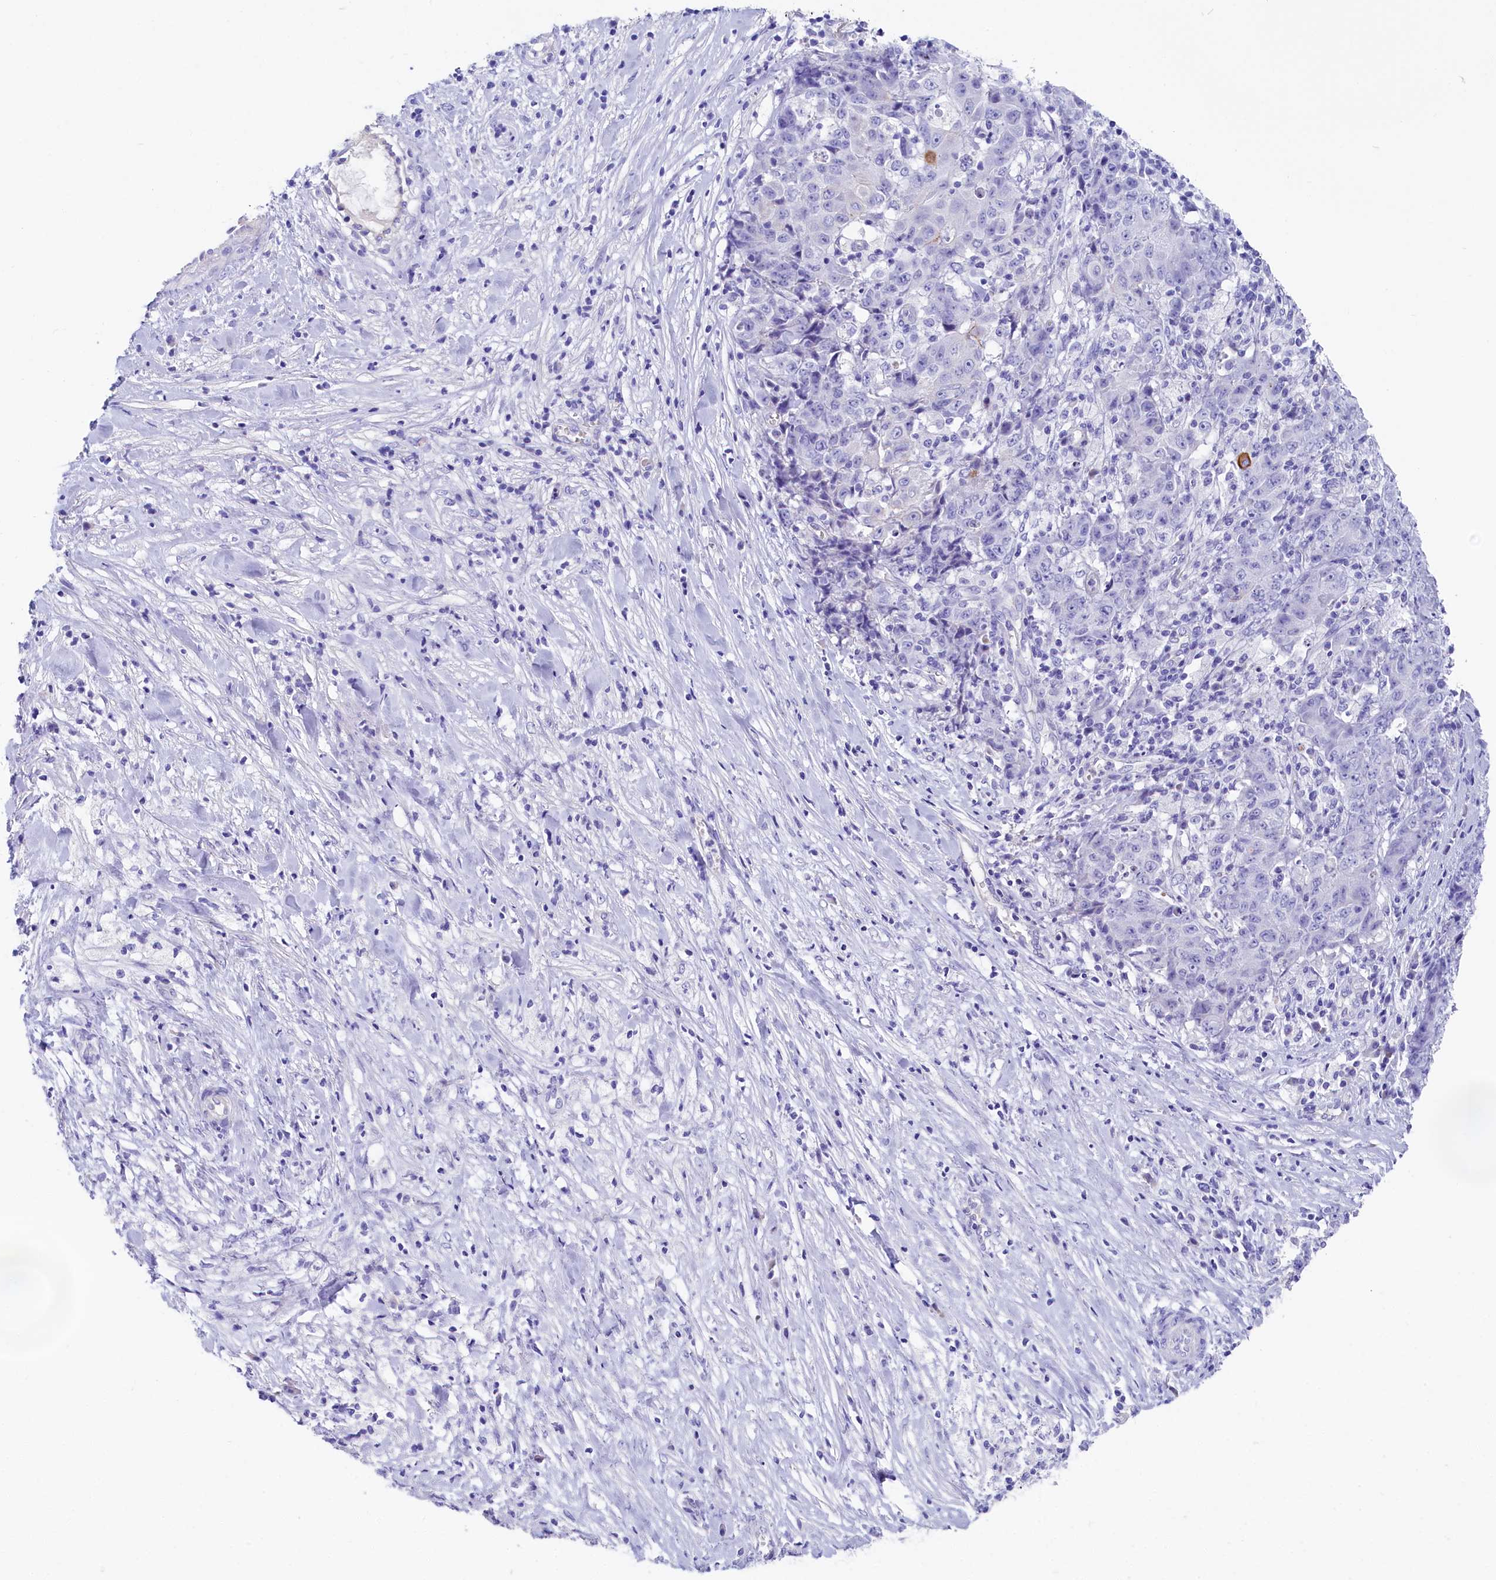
{"staining": {"intensity": "strong", "quantity": "<25%", "location": "cytoplasmic/membranous"}, "tissue": "ovarian cancer", "cell_type": "Tumor cells", "image_type": "cancer", "snomed": [{"axis": "morphology", "description": "Carcinoma, endometroid"}, {"axis": "topography", "description": "Ovary"}], "caption": "High-power microscopy captured an immunohistochemistry image of ovarian cancer (endometroid carcinoma), revealing strong cytoplasmic/membranous positivity in approximately <25% of tumor cells.", "gene": "SULT2A1", "patient": {"sex": "female", "age": 42}}